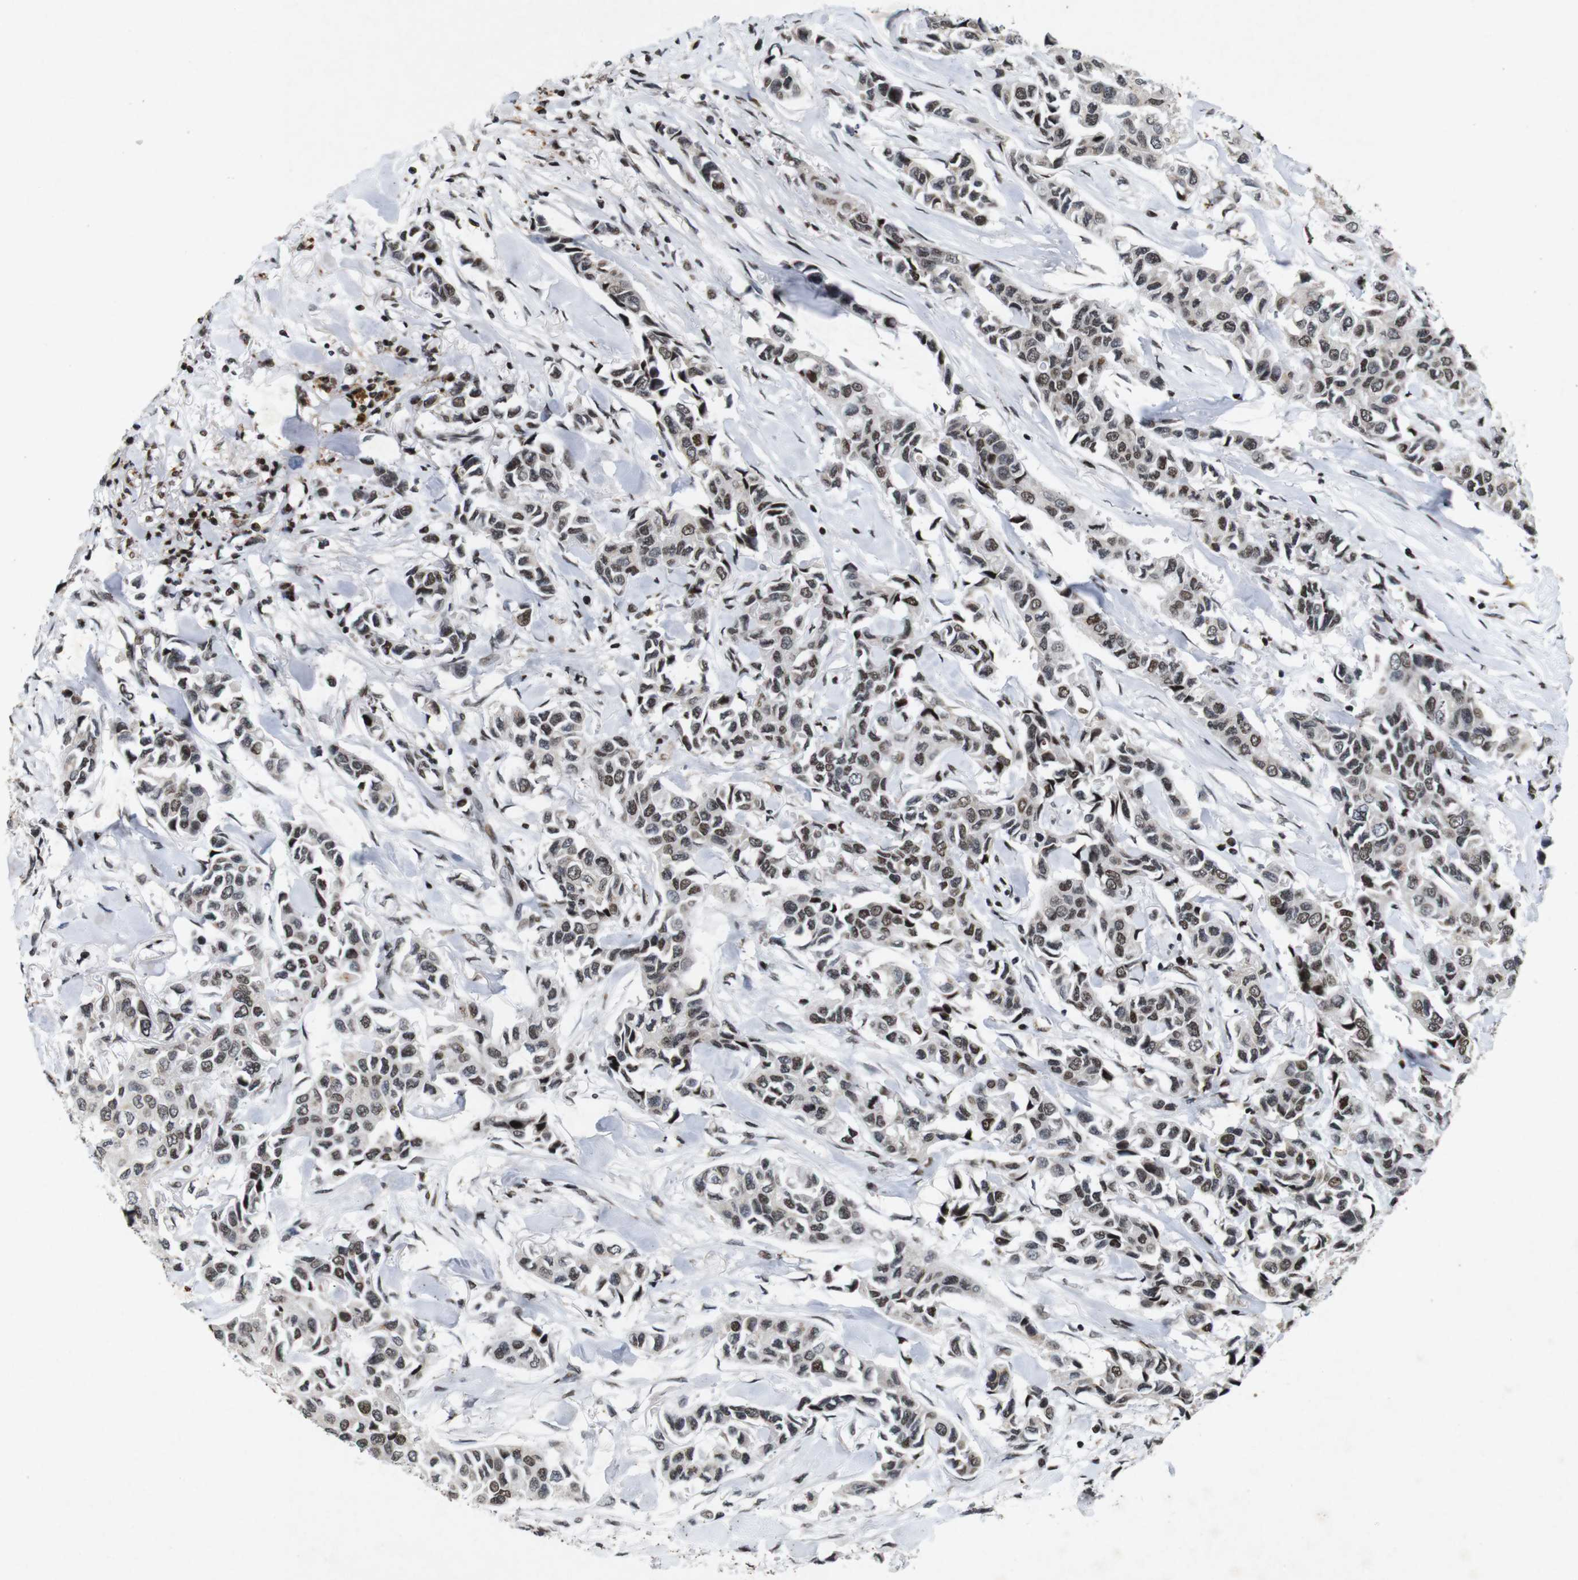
{"staining": {"intensity": "moderate", "quantity": ">75%", "location": "nuclear"}, "tissue": "breast cancer", "cell_type": "Tumor cells", "image_type": "cancer", "snomed": [{"axis": "morphology", "description": "Duct carcinoma"}, {"axis": "topography", "description": "Breast"}], "caption": "There is medium levels of moderate nuclear staining in tumor cells of breast cancer, as demonstrated by immunohistochemical staining (brown color).", "gene": "MAGEH1", "patient": {"sex": "female", "age": 80}}